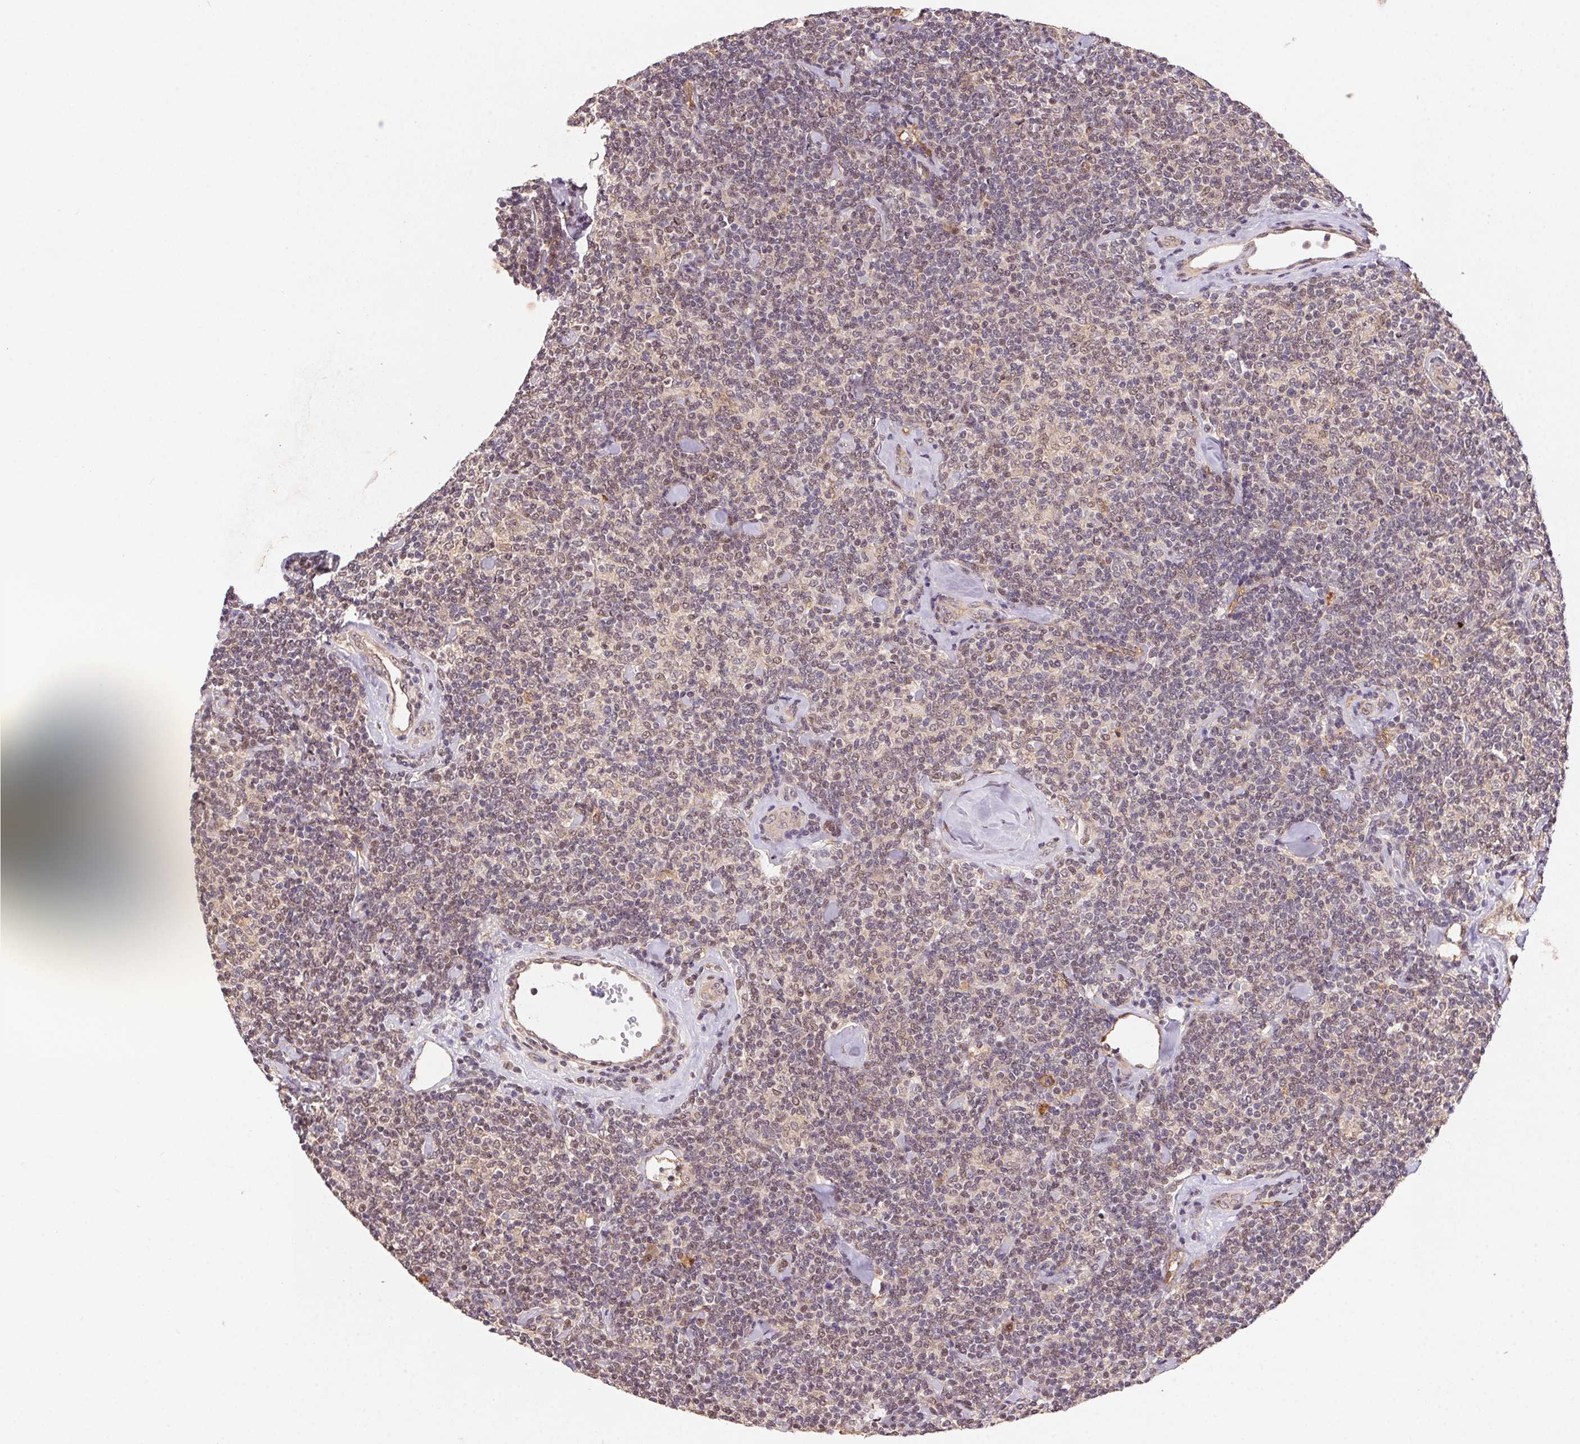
{"staining": {"intensity": "weak", "quantity": ">75%", "location": "nuclear"}, "tissue": "lymphoma", "cell_type": "Tumor cells", "image_type": "cancer", "snomed": [{"axis": "morphology", "description": "Malignant lymphoma, non-Hodgkin's type, Low grade"}, {"axis": "topography", "description": "Lymph node"}], "caption": "The immunohistochemical stain labels weak nuclear positivity in tumor cells of low-grade malignant lymphoma, non-Hodgkin's type tissue. The protein of interest is stained brown, and the nuclei are stained in blue (DAB (3,3'-diaminobenzidine) IHC with brightfield microscopy, high magnification).", "gene": "SLC52A2", "patient": {"sex": "female", "age": 56}}